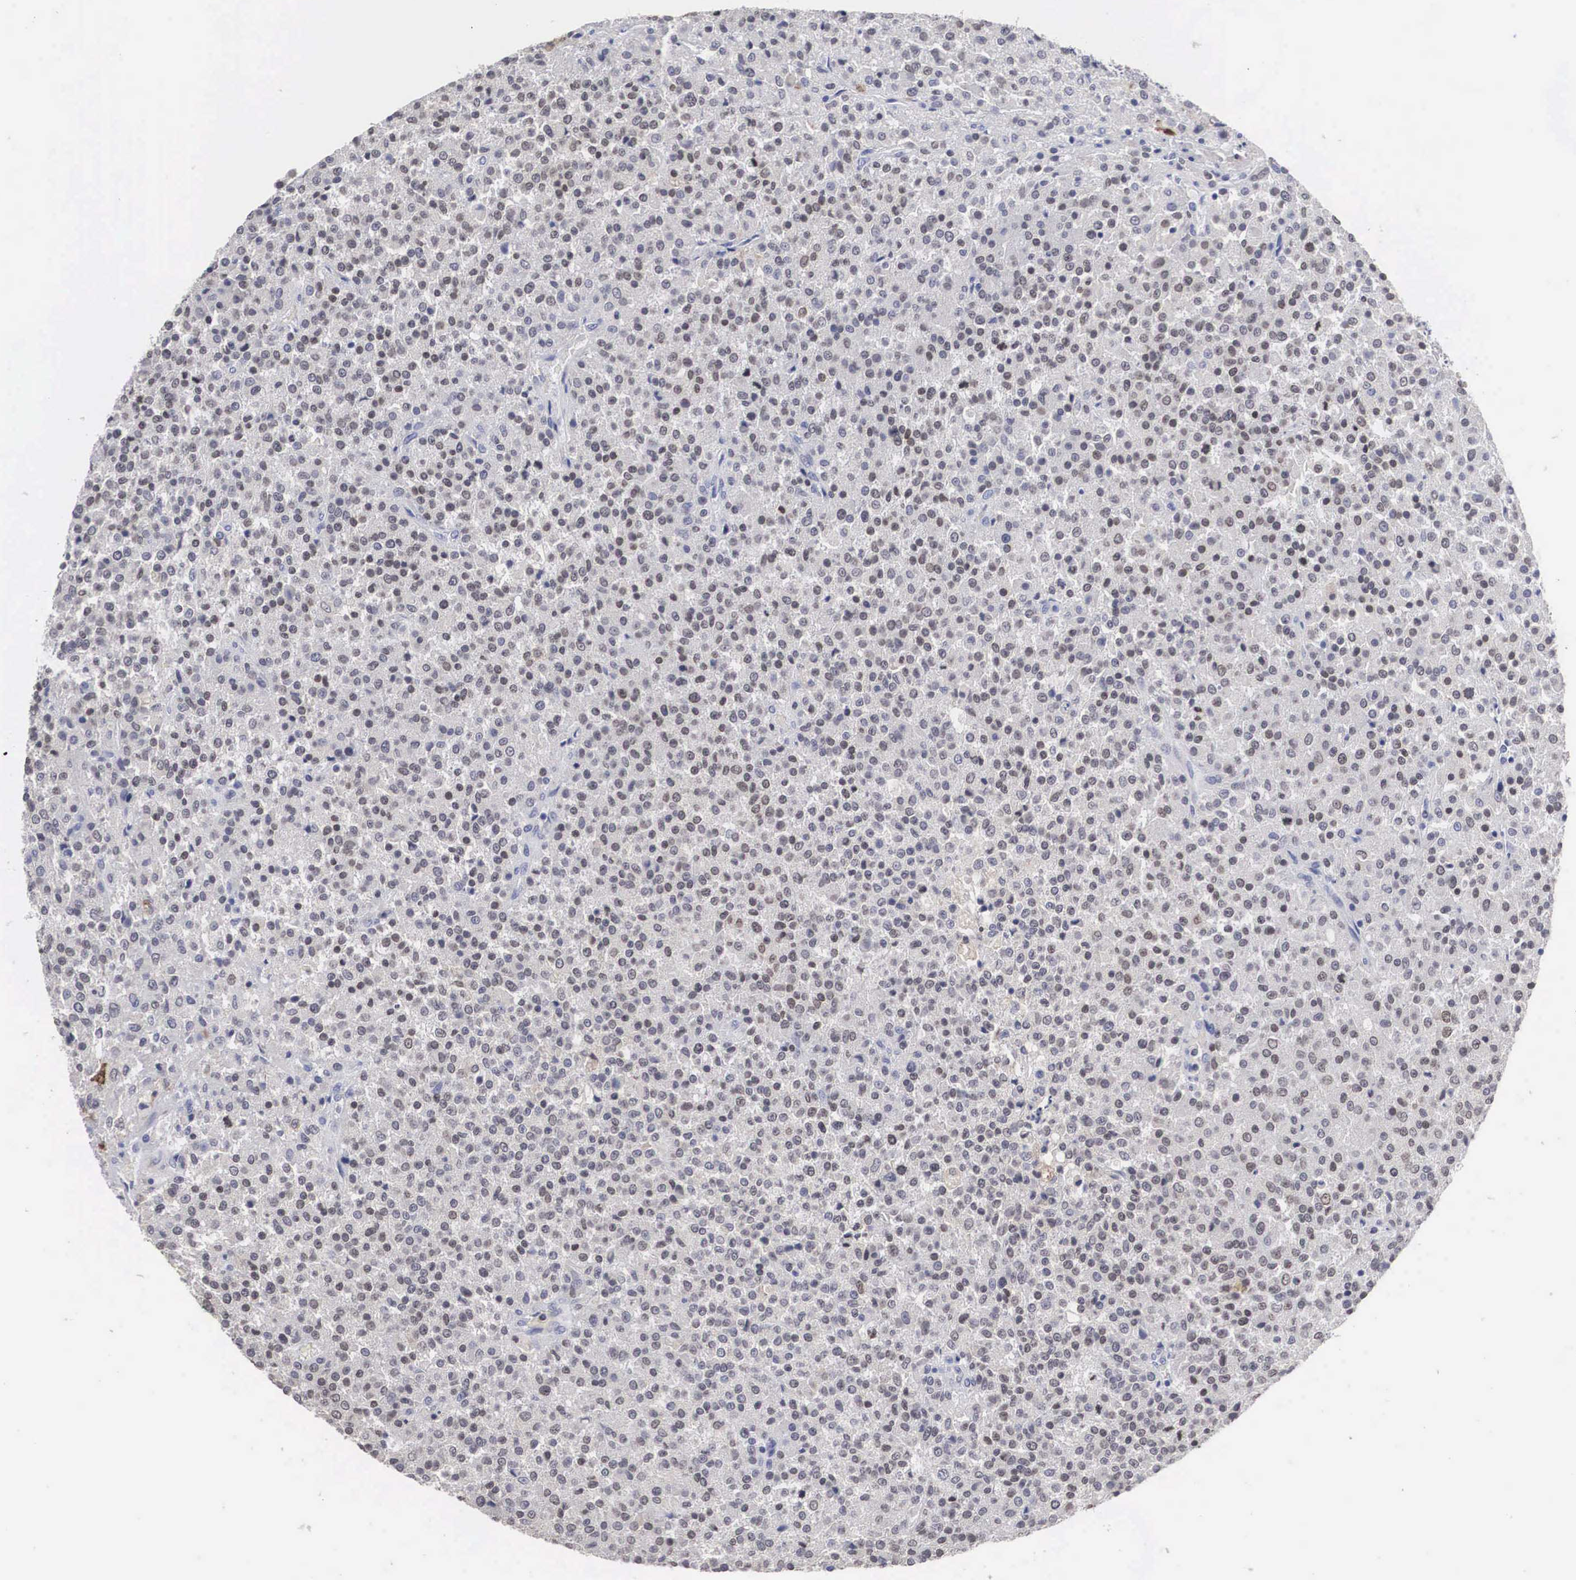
{"staining": {"intensity": "weak", "quantity": "<25%", "location": "cytoplasmic/membranous"}, "tissue": "testis cancer", "cell_type": "Tumor cells", "image_type": "cancer", "snomed": [{"axis": "morphology", "description": "Seminoma, NOS"}, {"axis": "topography", "description": "Testis"}], "caption": "DAB immunohistochemical staining of testis seminoma demonstrates no significant staining in tumor cells. Nuclei are stained in blue.", "gene": "HMOX1", "patient": {"sex": "male", "age": 59}}